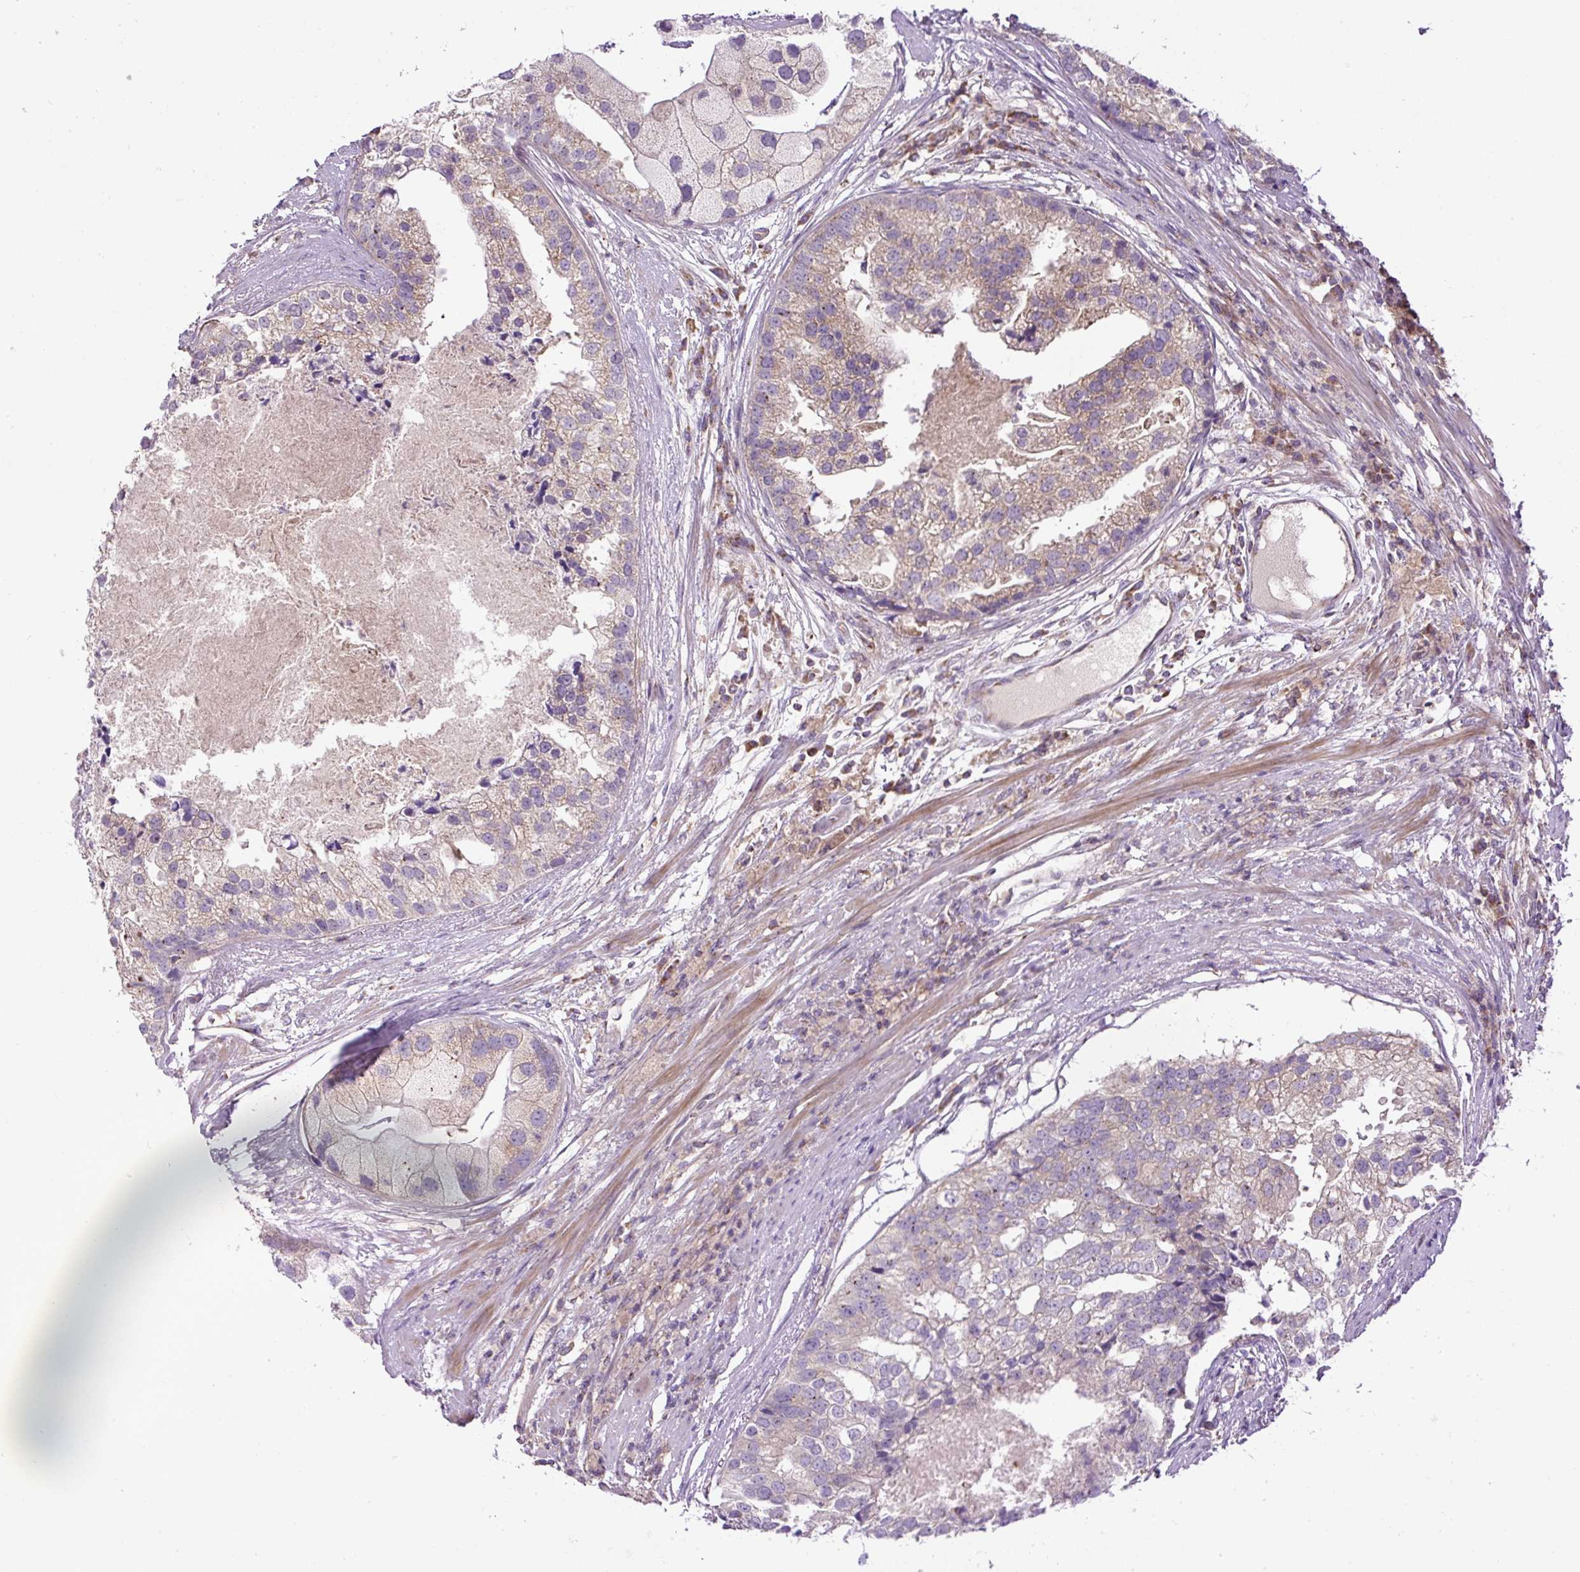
{"staining": {"intensity": "weak", "quantity": "25%-75%", "location": "cytoplasmic/membranous"}, "tissue": "prostate cancer", "cell_type": "Tumor cells", "image_type": "cancer", "snomed": [{"axis": "morphology", "description": "Adenocarcinoma, High grade"}, {"axis": "topography", "description": "Prostate"}], "caption": "Immunohistochemical staining of prostate adenocarcinoma (high-grade) reveals low levels of weak cytoplasmic/membranous protein staining in approximately 25%-75% of tumor cells.", "gene": "ZNF547", "patient": {"sex": "male", "age": 62}}